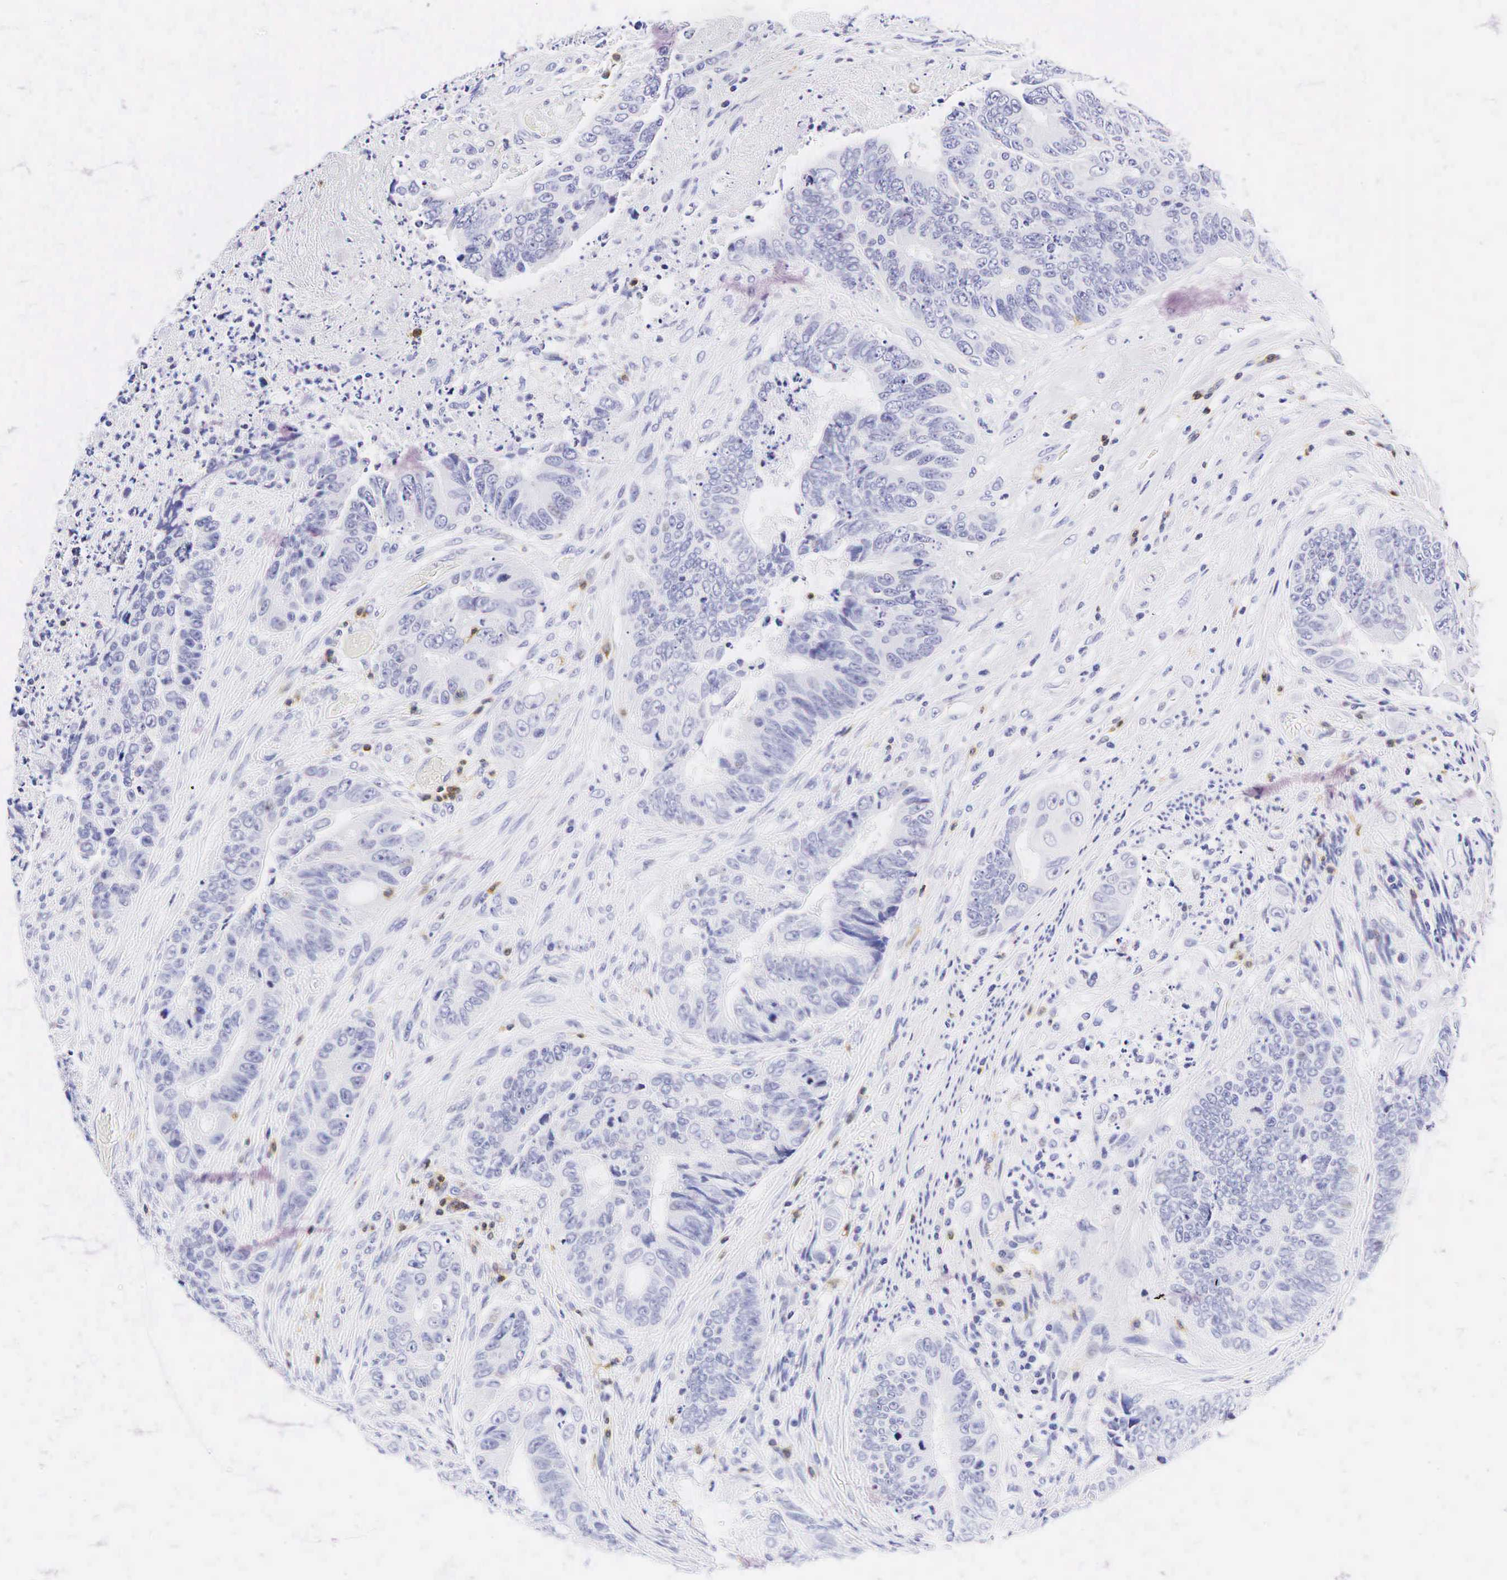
{"staining": {"intensity": "negative", "quantity": "none", "location": "none"}, "tissue": "colorectal cancer", "cell_type": "Tumor cells", "image_type": "cancer", "snomed": [{"axis": "morphology", "description": "Adenocarcinoma, NOS"}, {"axis": "topography", "description": "Rectum"}], "caption": "Tumor cells show no significant protein positivity in adenocarcinoma (colorectal).", "gene": "CD3E", "patient": {"sex": "female", "age": 65}}